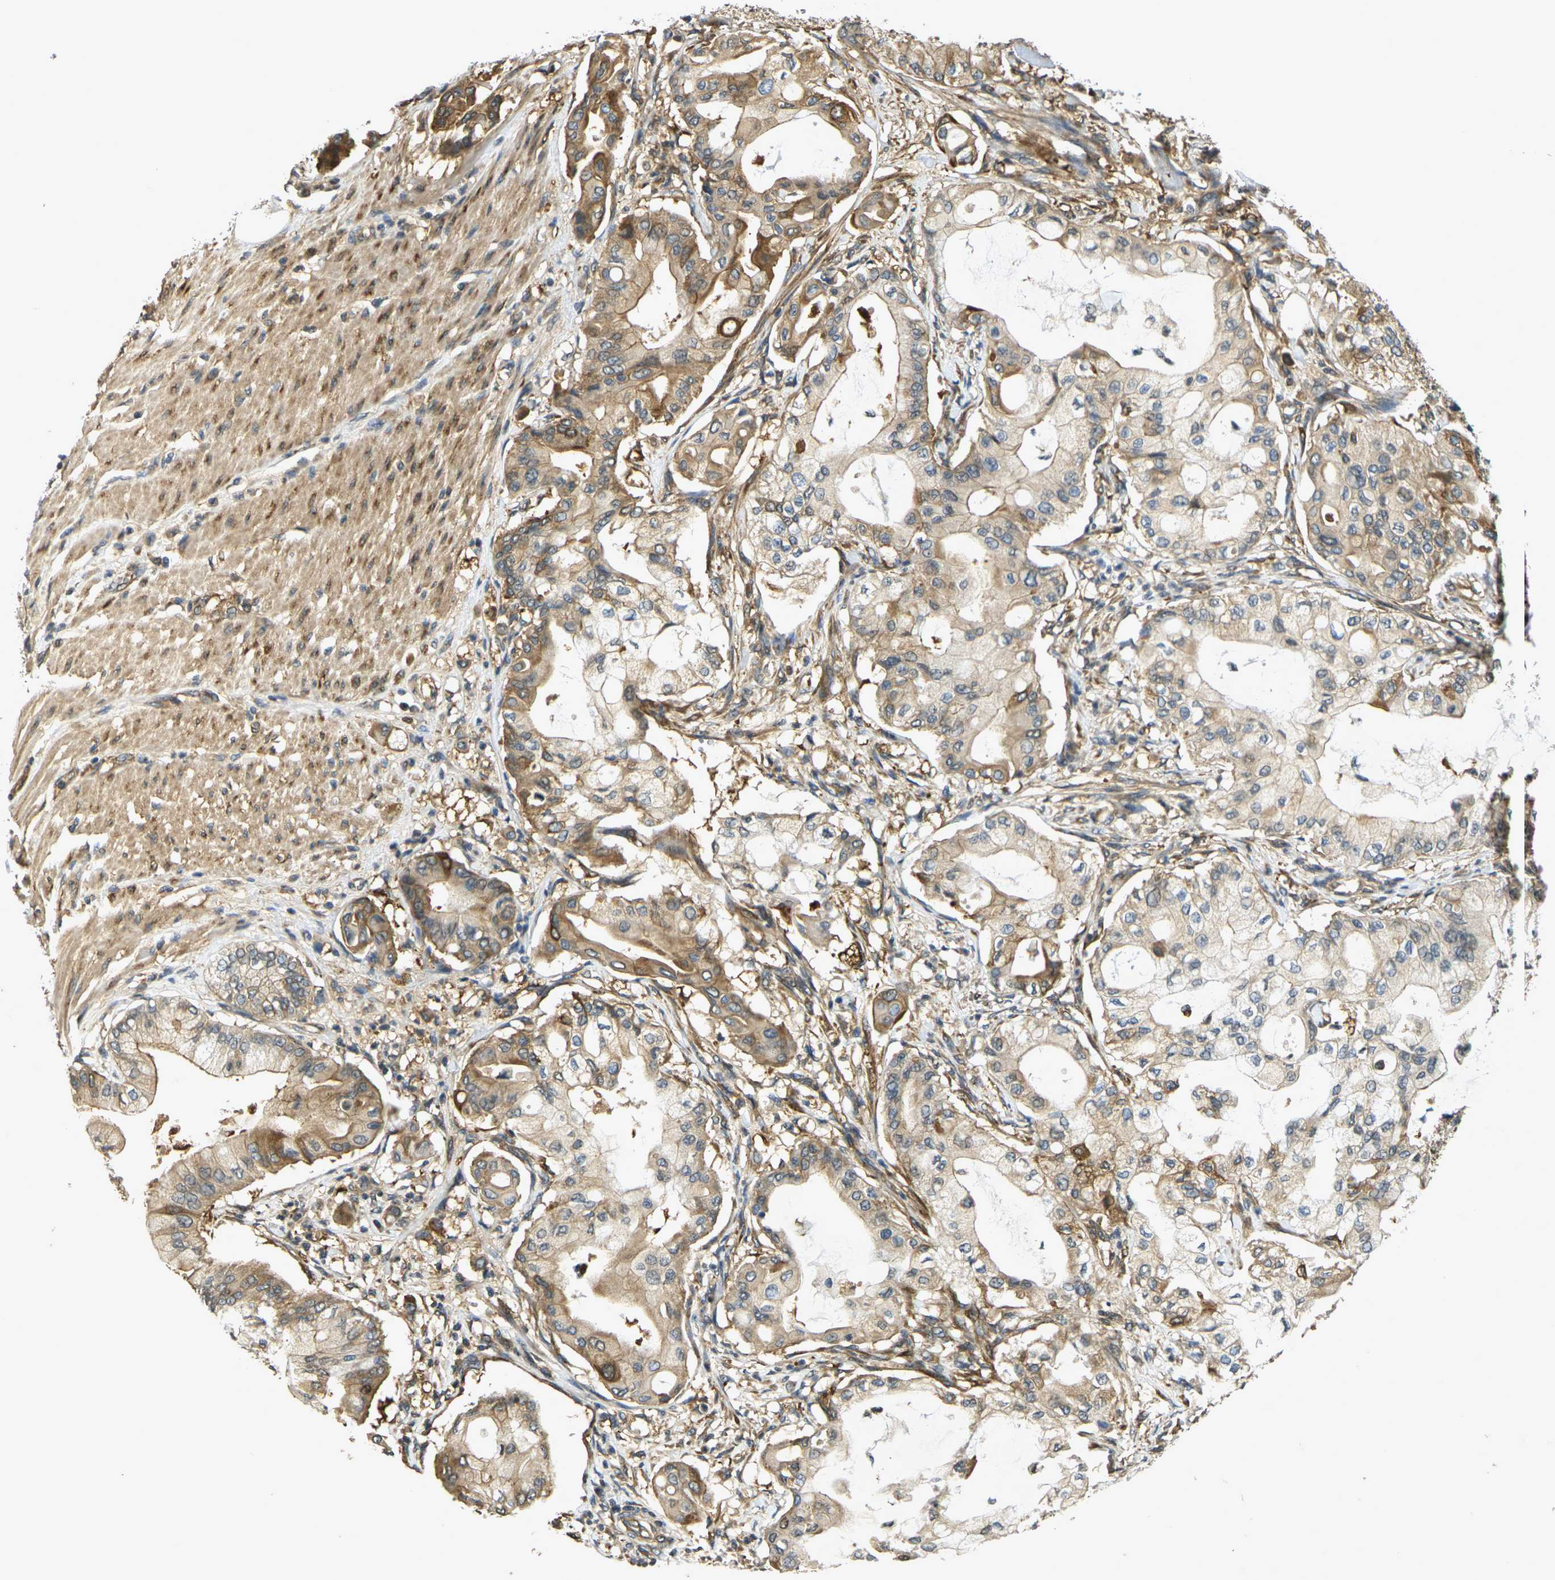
{"staining": {"intensity": "moderate", "quantity": ">75%", "location": "cytoplasmic/membranous"}, "tissue": "pancreatic cancer", "cell_type": "Tumor cells", "image_type": "cancer", "snomed": [{"axis": "morphology", "description": "Adenocarcinoma, NOS"}, {"axis": "morphology", "description": "Adenocarcinoma, metastatic, NOS"}, {"axis": "topography", "description": "Lymph node"}, {"axis": "topography", "description": "Pancreas"}, {"axis": "topography", "description": "Duodenum"}], "caption": "An image of human pancreatic cancer (adenocarcinoma) stained for a protein reveals moderate cytoplasmic/membranous brown staining in tumor cells.", "gene": "CAST", "patient": {"sex": "female", "age": 64}}